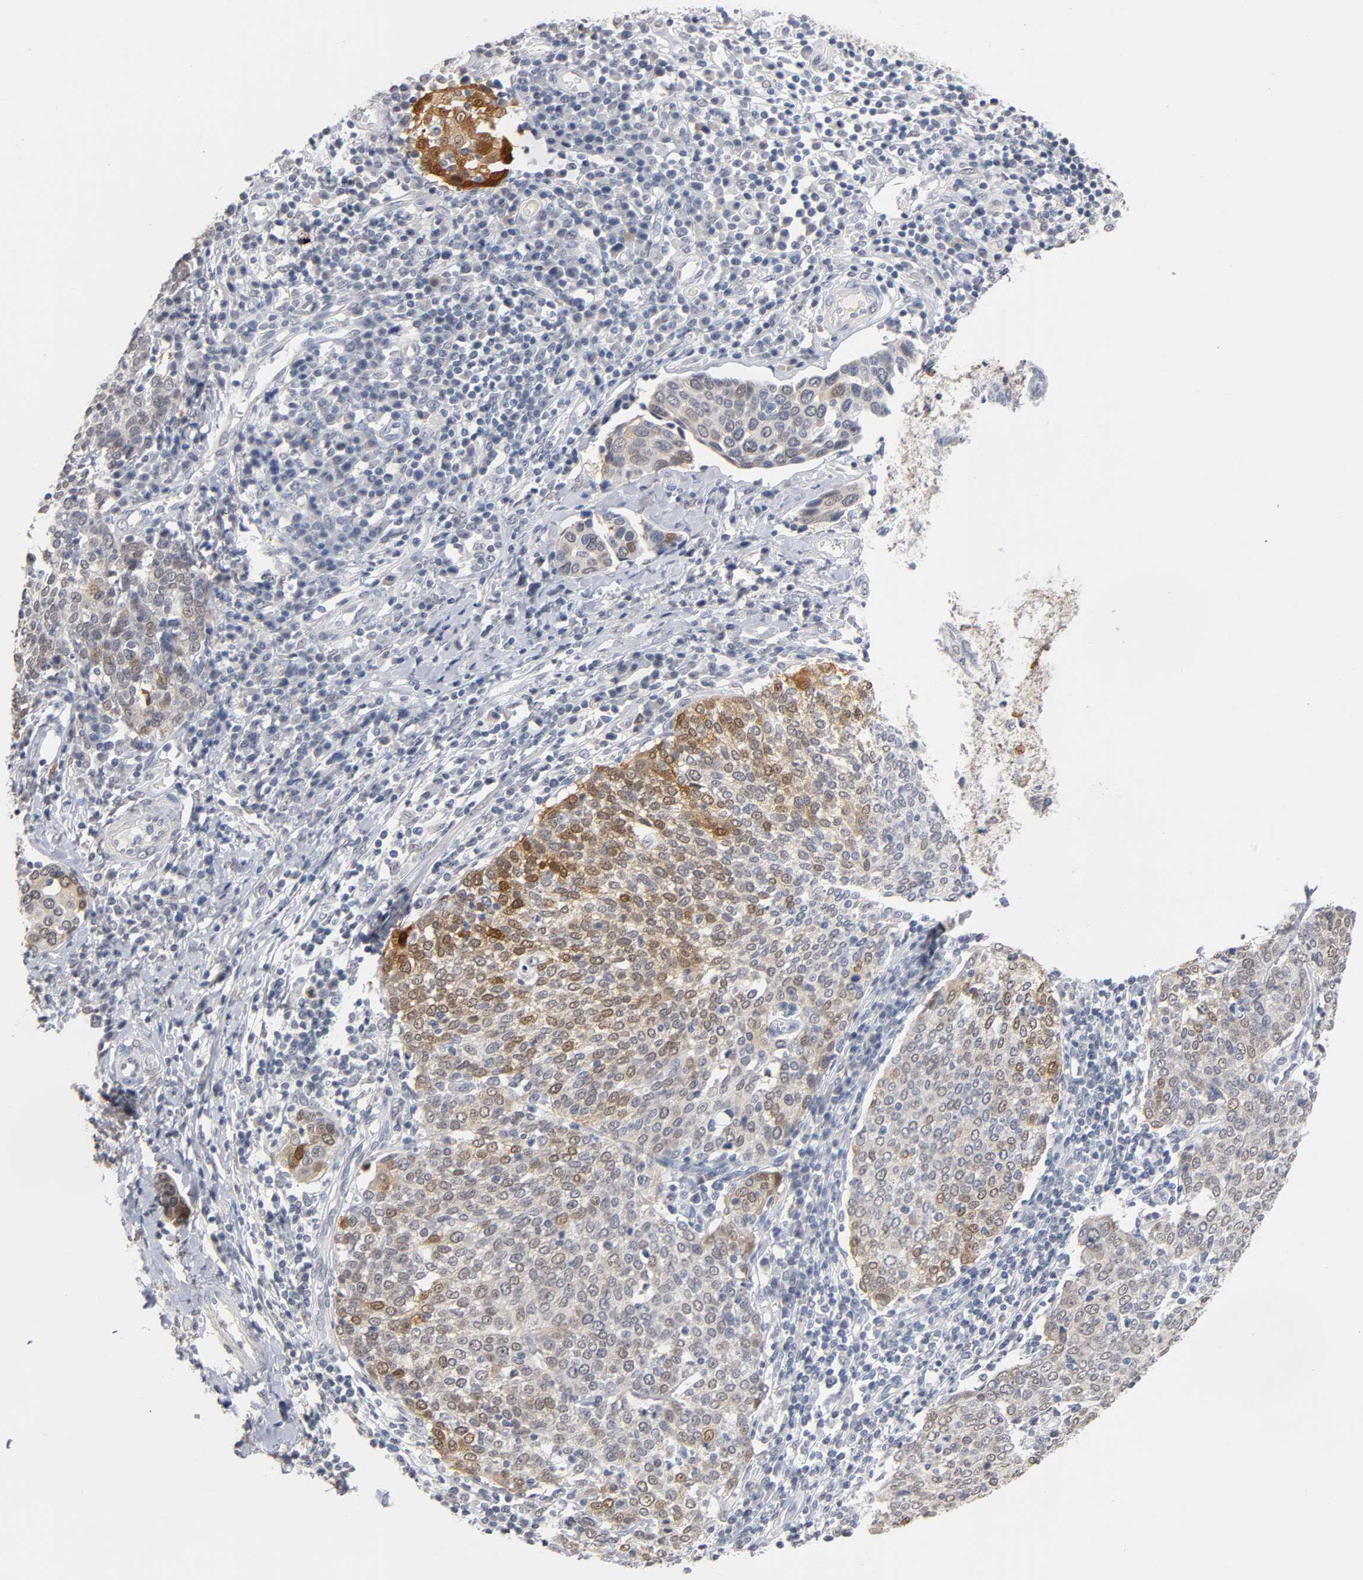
{"staining": {"intensity": "moderate", "quantity": "25%-75%", "location": "cytoplasmic/membranous,nuclear"}, "tissue": "cervical cancer", "cell_type": "Tumor cells", "image_type": "cancer", "snomed": [{"axis": "morphology", "description": "Squamous cell carcinoma, NOS"}, {"axis": "topography", "description": "Cervix"}], "caption": "Immunohistochemistry (IHC) micrograph of squamous cell carcinoma (cervical) stained for a protein (brown), which exhibits medium levels of moderate cytoplasmic/membranous and nuclear positivity in about 25%-75% of tumor cells.", "gene": "CRABP2", "patient": {"sex": "female", "age": 40}}